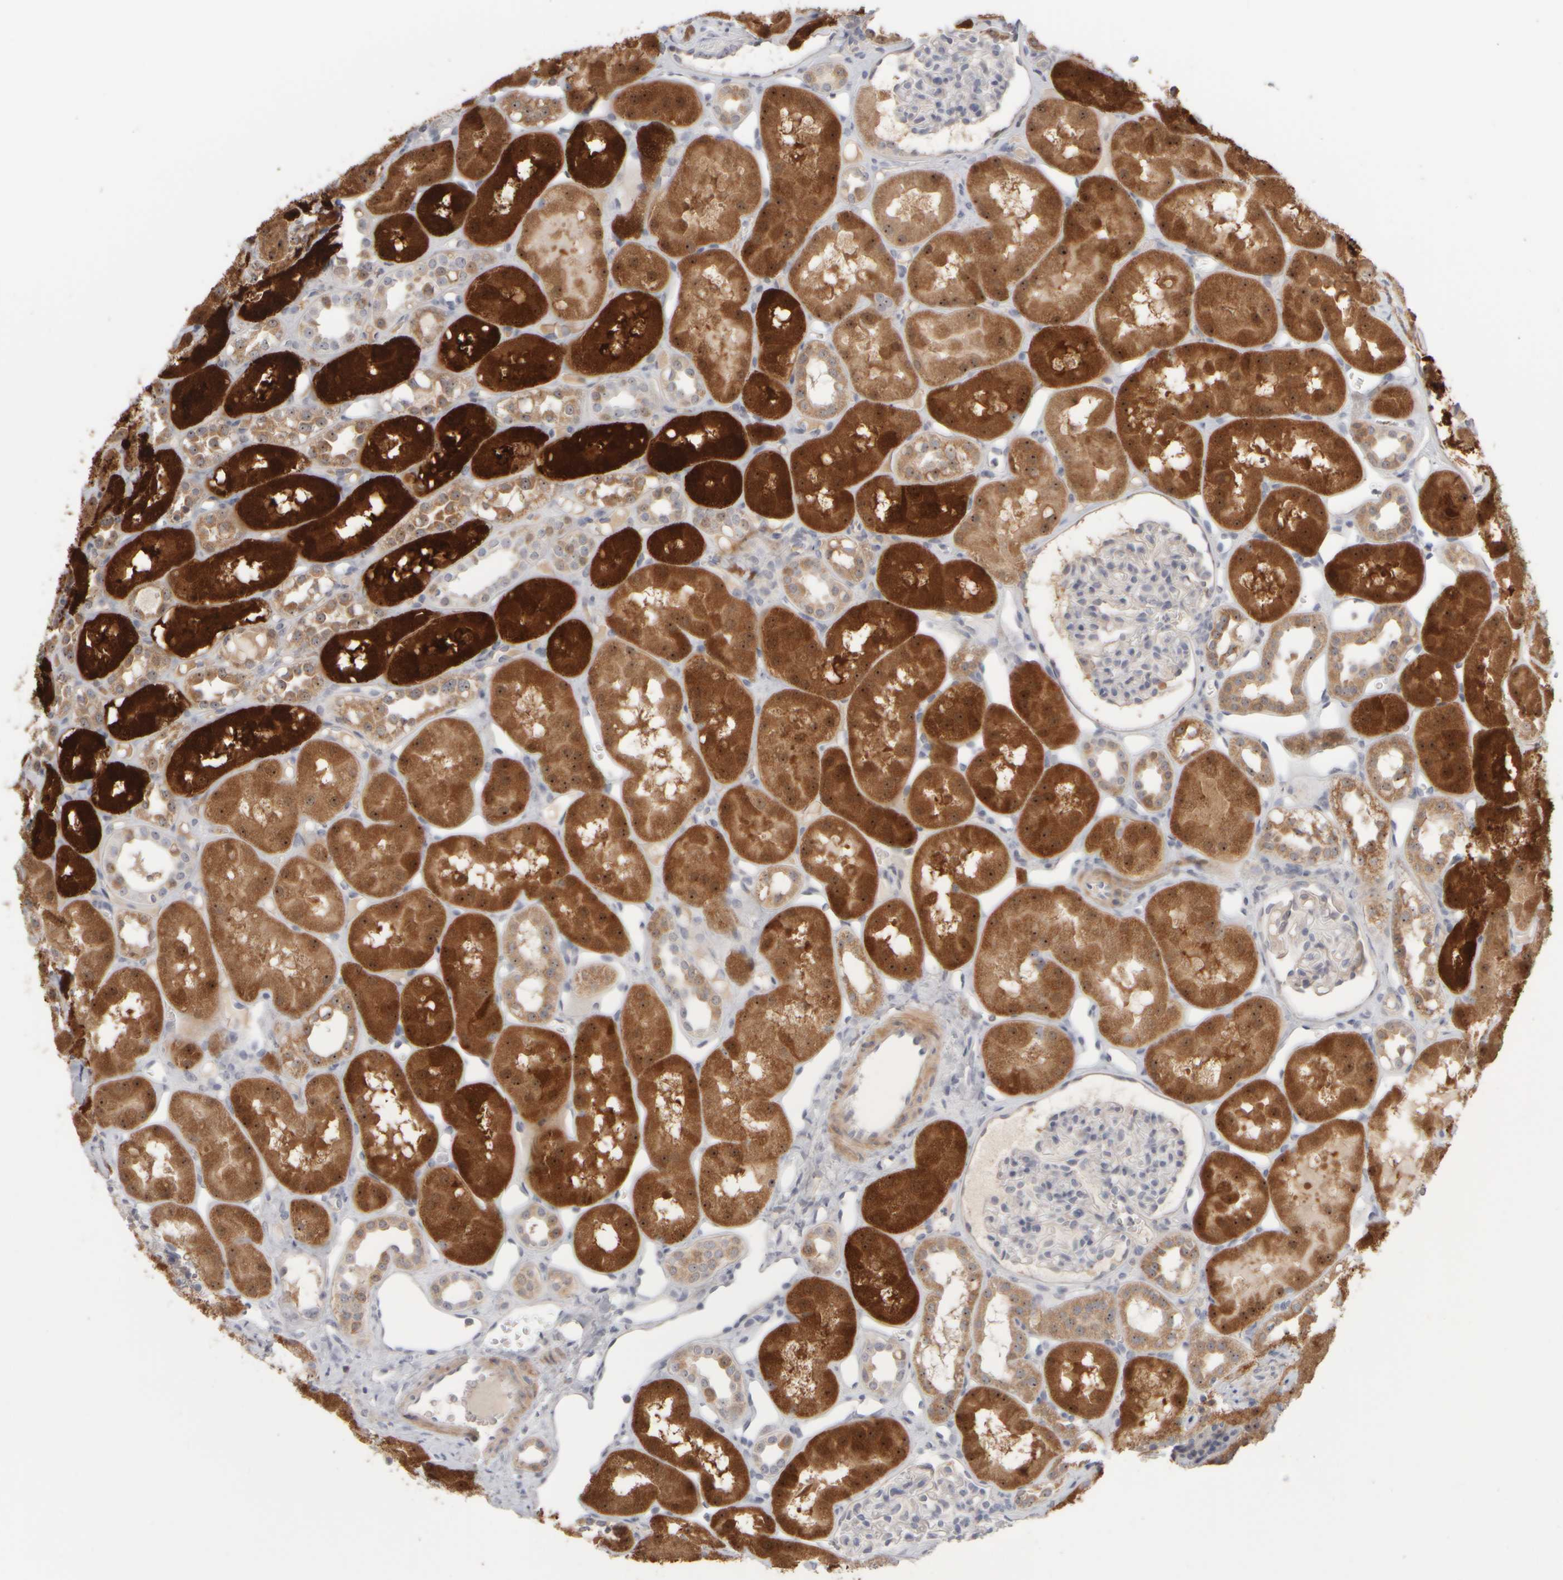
{"staining": {"intensity": "negative", "quantity": "none", "location": "none"}, "tissue": "kidney", "cell_type": "Cells in glomeruli", "image_type": "normal", "snomed": [{"axis": "morphology", "description": "Normal tissue, NOS"}, {"axis": "topography", "description": "Kidney"}], "caption": "High power microscopy histopathology image of an immunohistochemistry micrograph of normal kidney, revealing no significant positivity in cells in glomeruli.", "gene": "DCXR", "patient": {"sex": "male", "age": 16}}